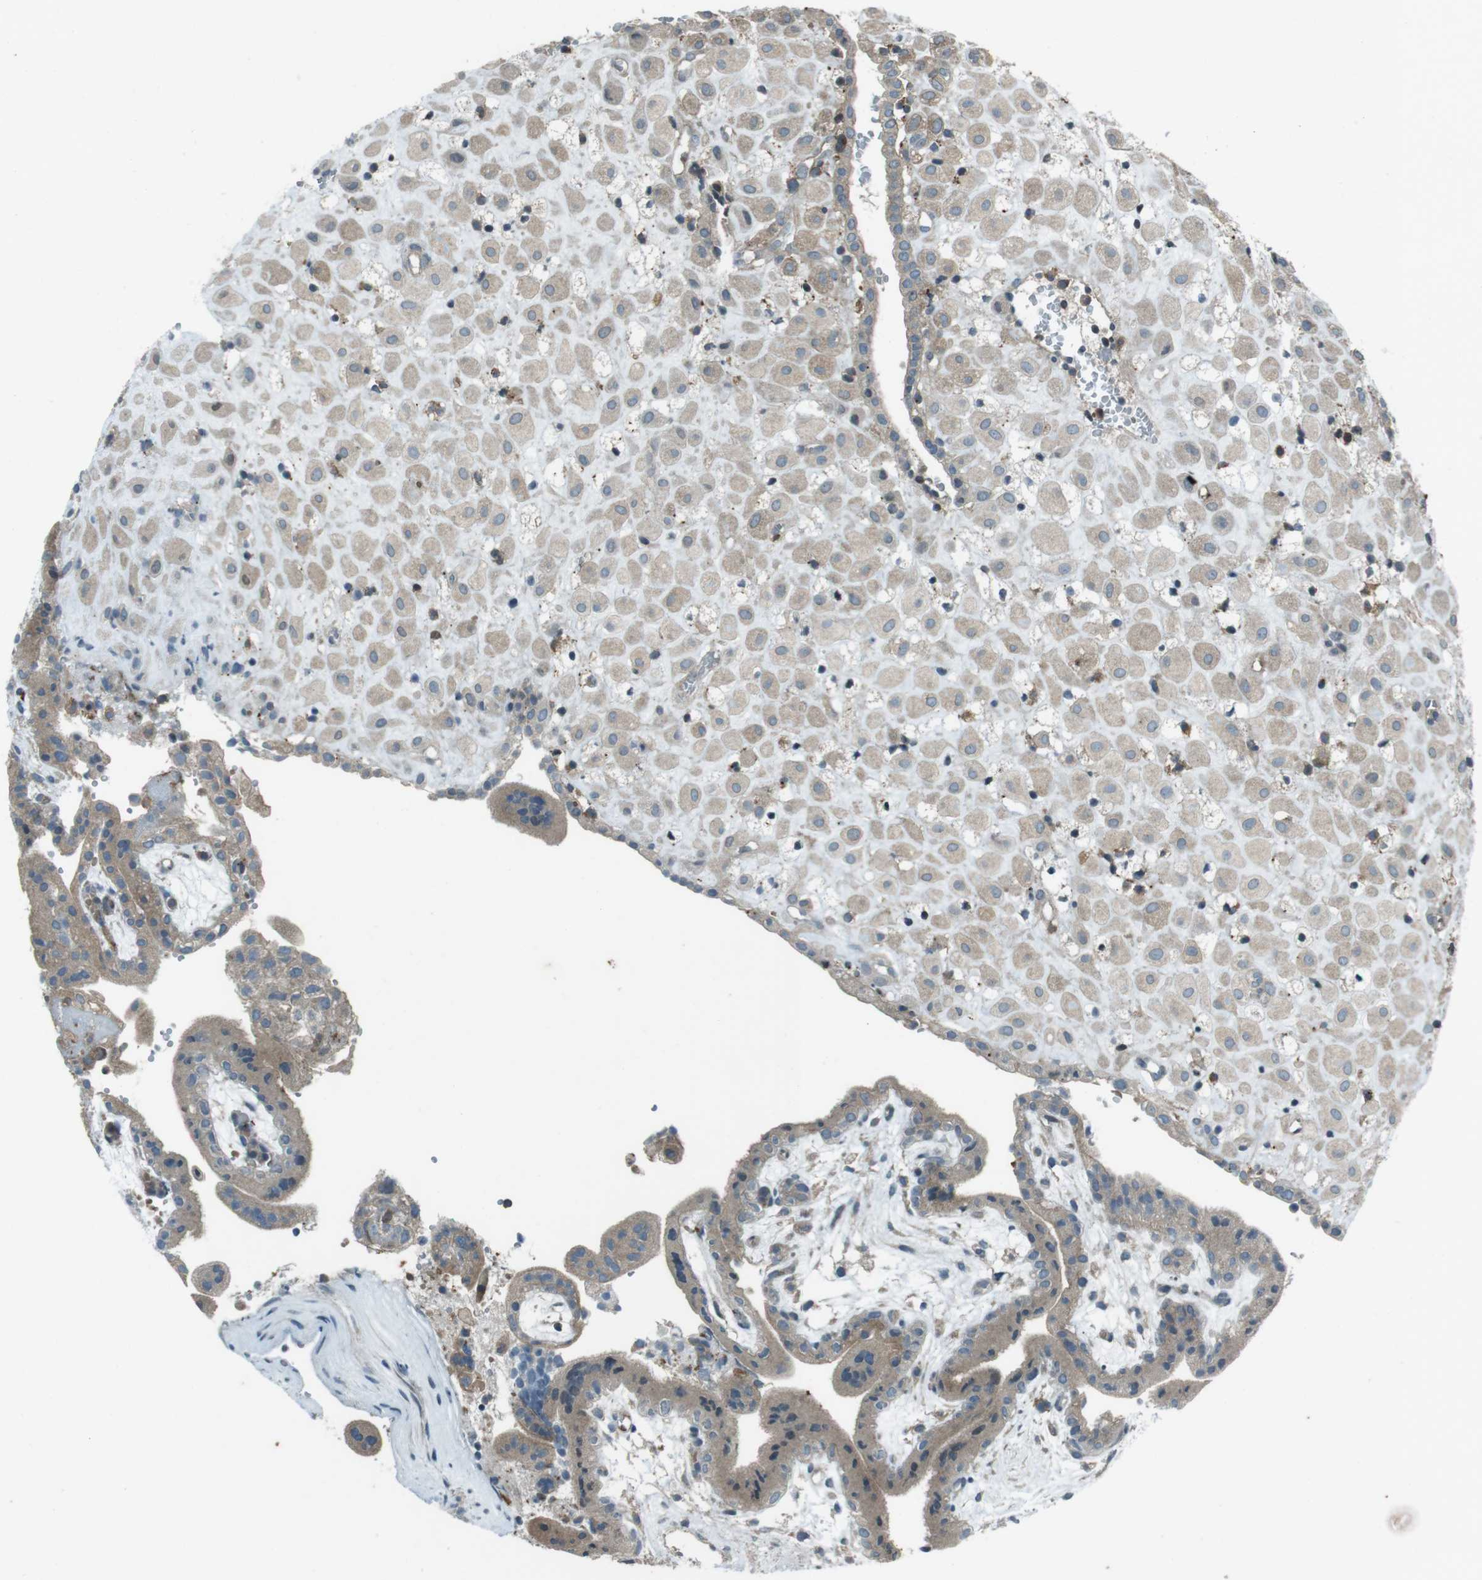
{"staining": {"intensity": "weak", "quantity": ">75%", "location": "cytoplasmic/membranous"}, "tissue": "placenta", "cell_type": "Decidual cells", "image_type": "normal", "snomed": [{"axis": "morphology", "description": "Normal tissue, NOS"}, {"axis": "topography", "description": "Placenta"}], "caption": "Approximately >75% of decidual cells in benign placenta reveal weak cytoplasmic/membranous protein staining as visualized by brown immunohistochemical staining.", "gene": "ZYX", "patient": {"sex": "female", "age": 18}}